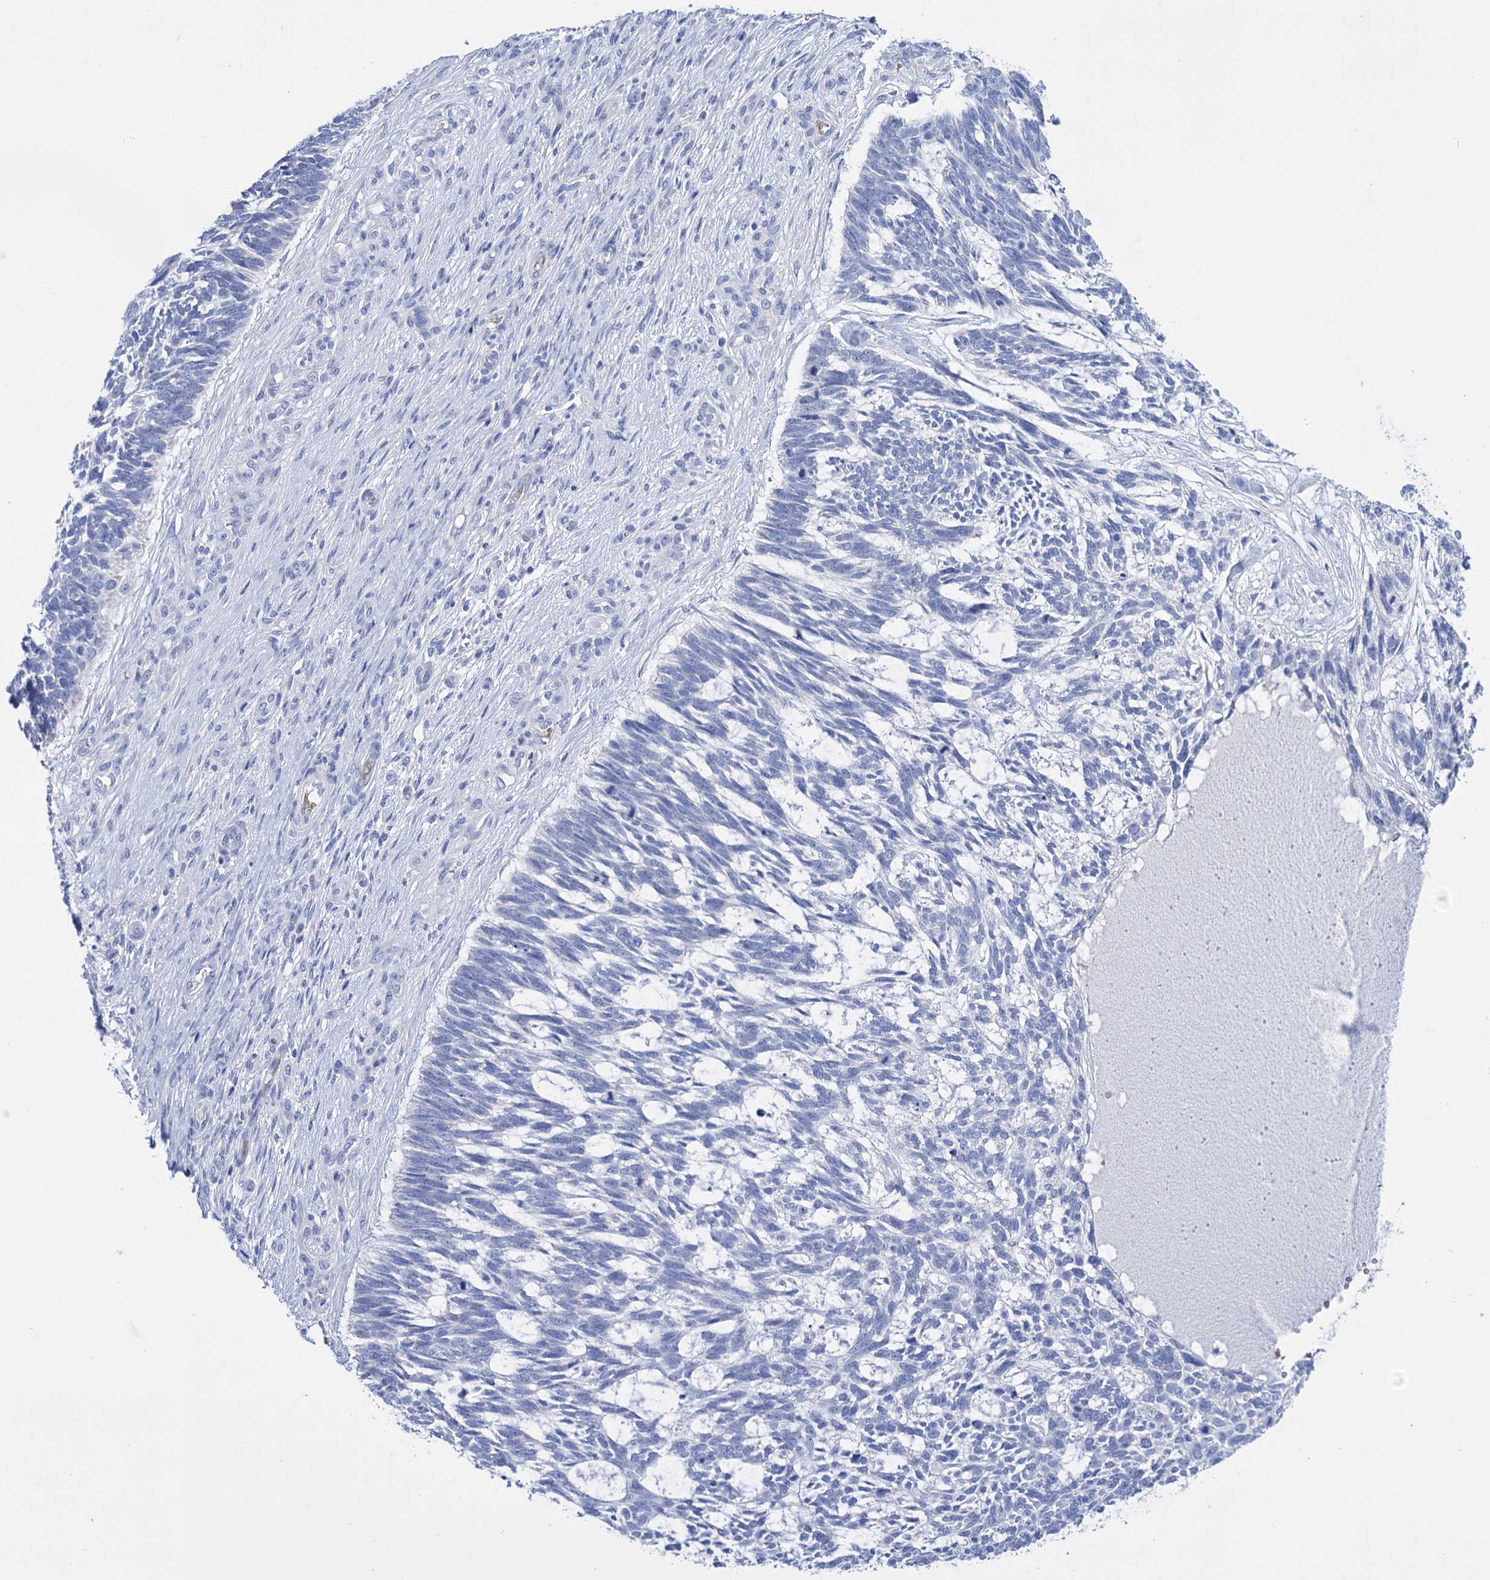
{"staining": {"intensity": "negative", "quantity": "none", "location": "none"}, "tissue": "skin cancer", "cell_type": "Tumor cells", "image_type": "cancer", "snomed": [{"axis": "morphology", "description": "Basal cell carcinoma"}, {"axis": "topography", "description": "Skin"}], "caption": "Tumor cells are negative for brown protein staining in skin cancer (basal cell carcinoma). The staining was performed using DAB to visualize the protein expression in brown, while the nuclei were stained in blue with hematoxylin (Magnification: 20x).", "gene": "YARS2", "patient": {"sex": "male", "age": 88}}